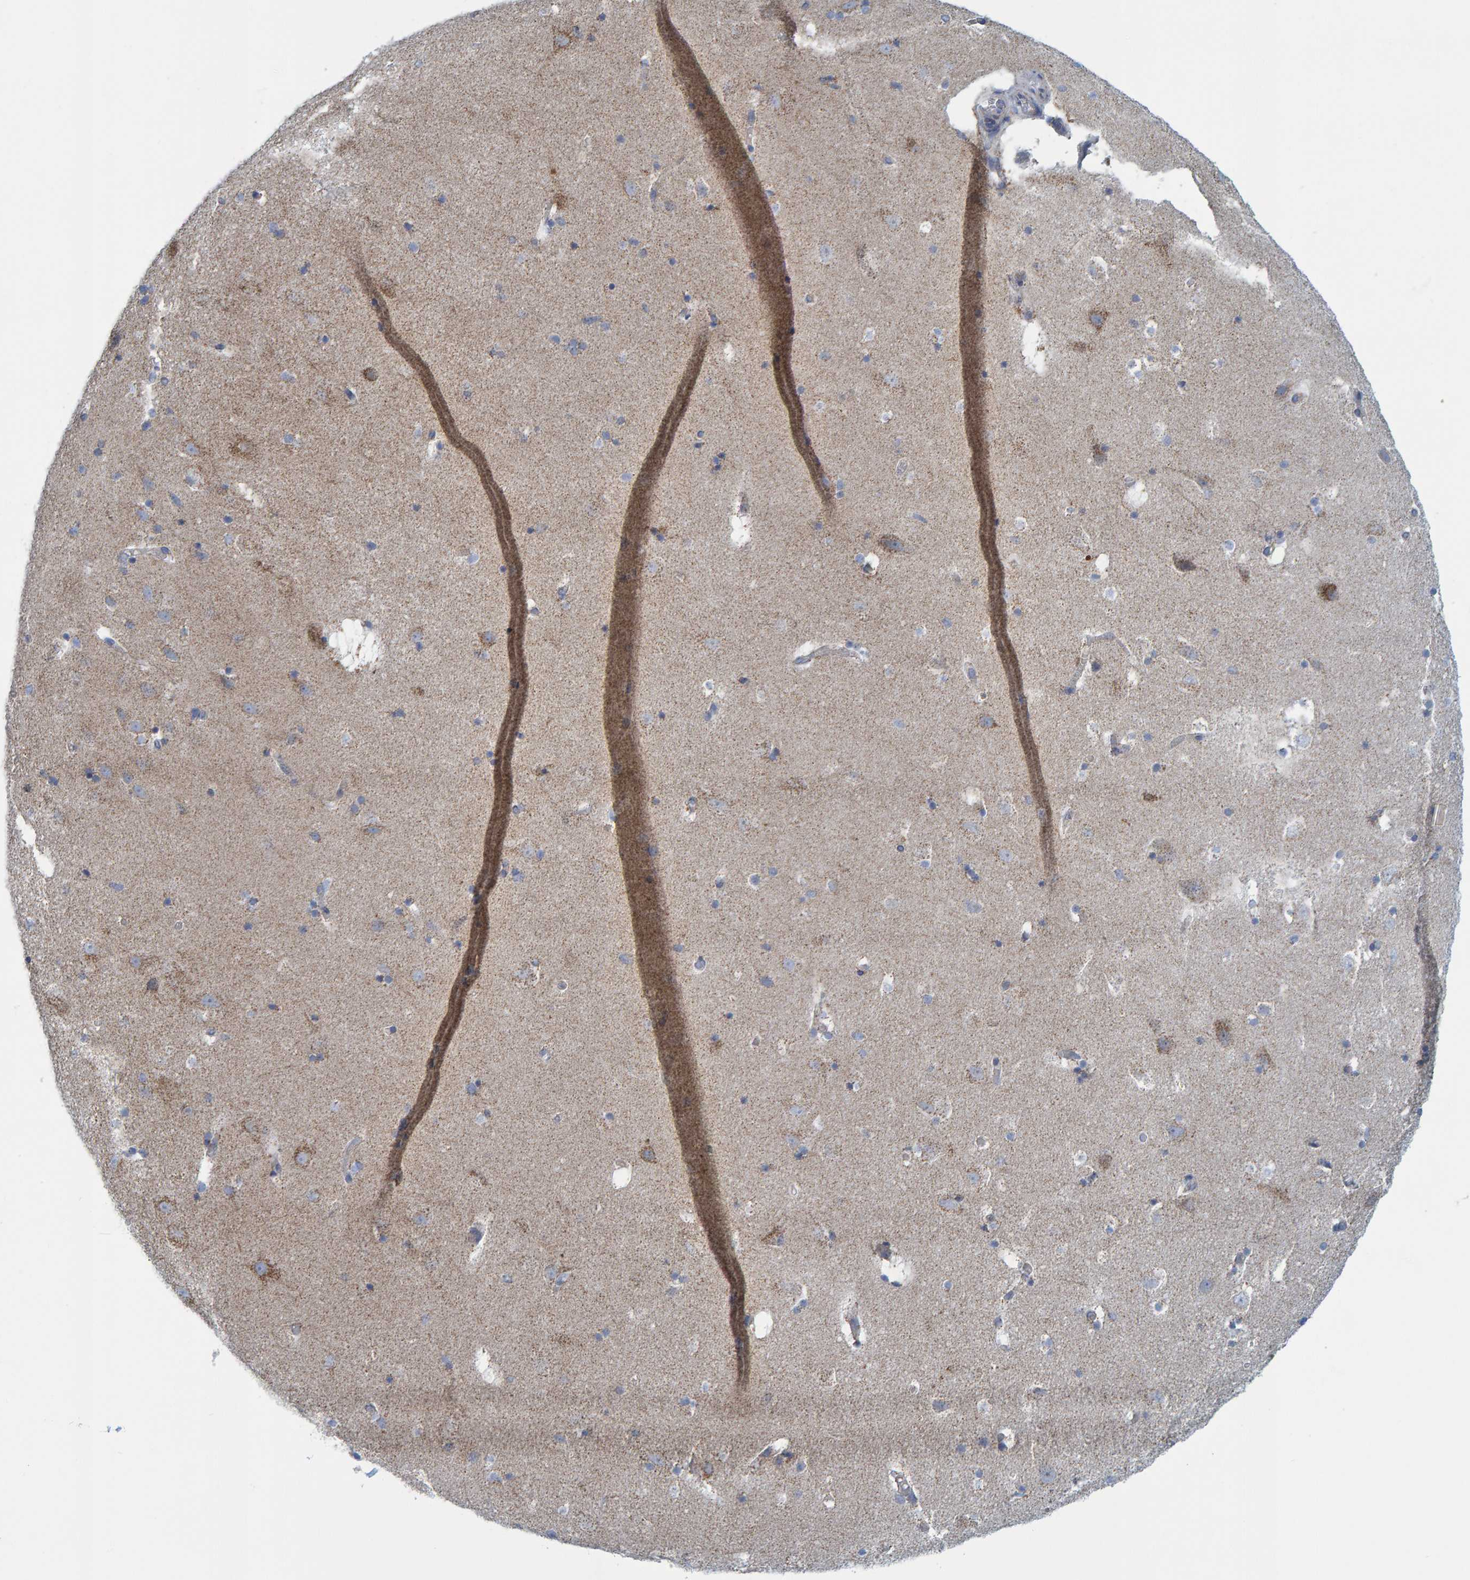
{"staining": {"intensity": "negative", "quantity": "none", "location": "none"}, "tissue": "hippocampus", "cell_type": "Glial cells", "image_type": "normal", "snomed": [{"axis": "morphology", "description": "Normal tissue, NOS"}, {"axis": "topography", "description": "Hippocampus"}], "caption": "This photomicrograph is of benign hippocampus stained with IHC to label a protein in brown with the nuclei are counter-stained blue. There is no positivity in glial cells.", "gene": "MRPS7", "patient": {"sex": "male", "age": 45}}